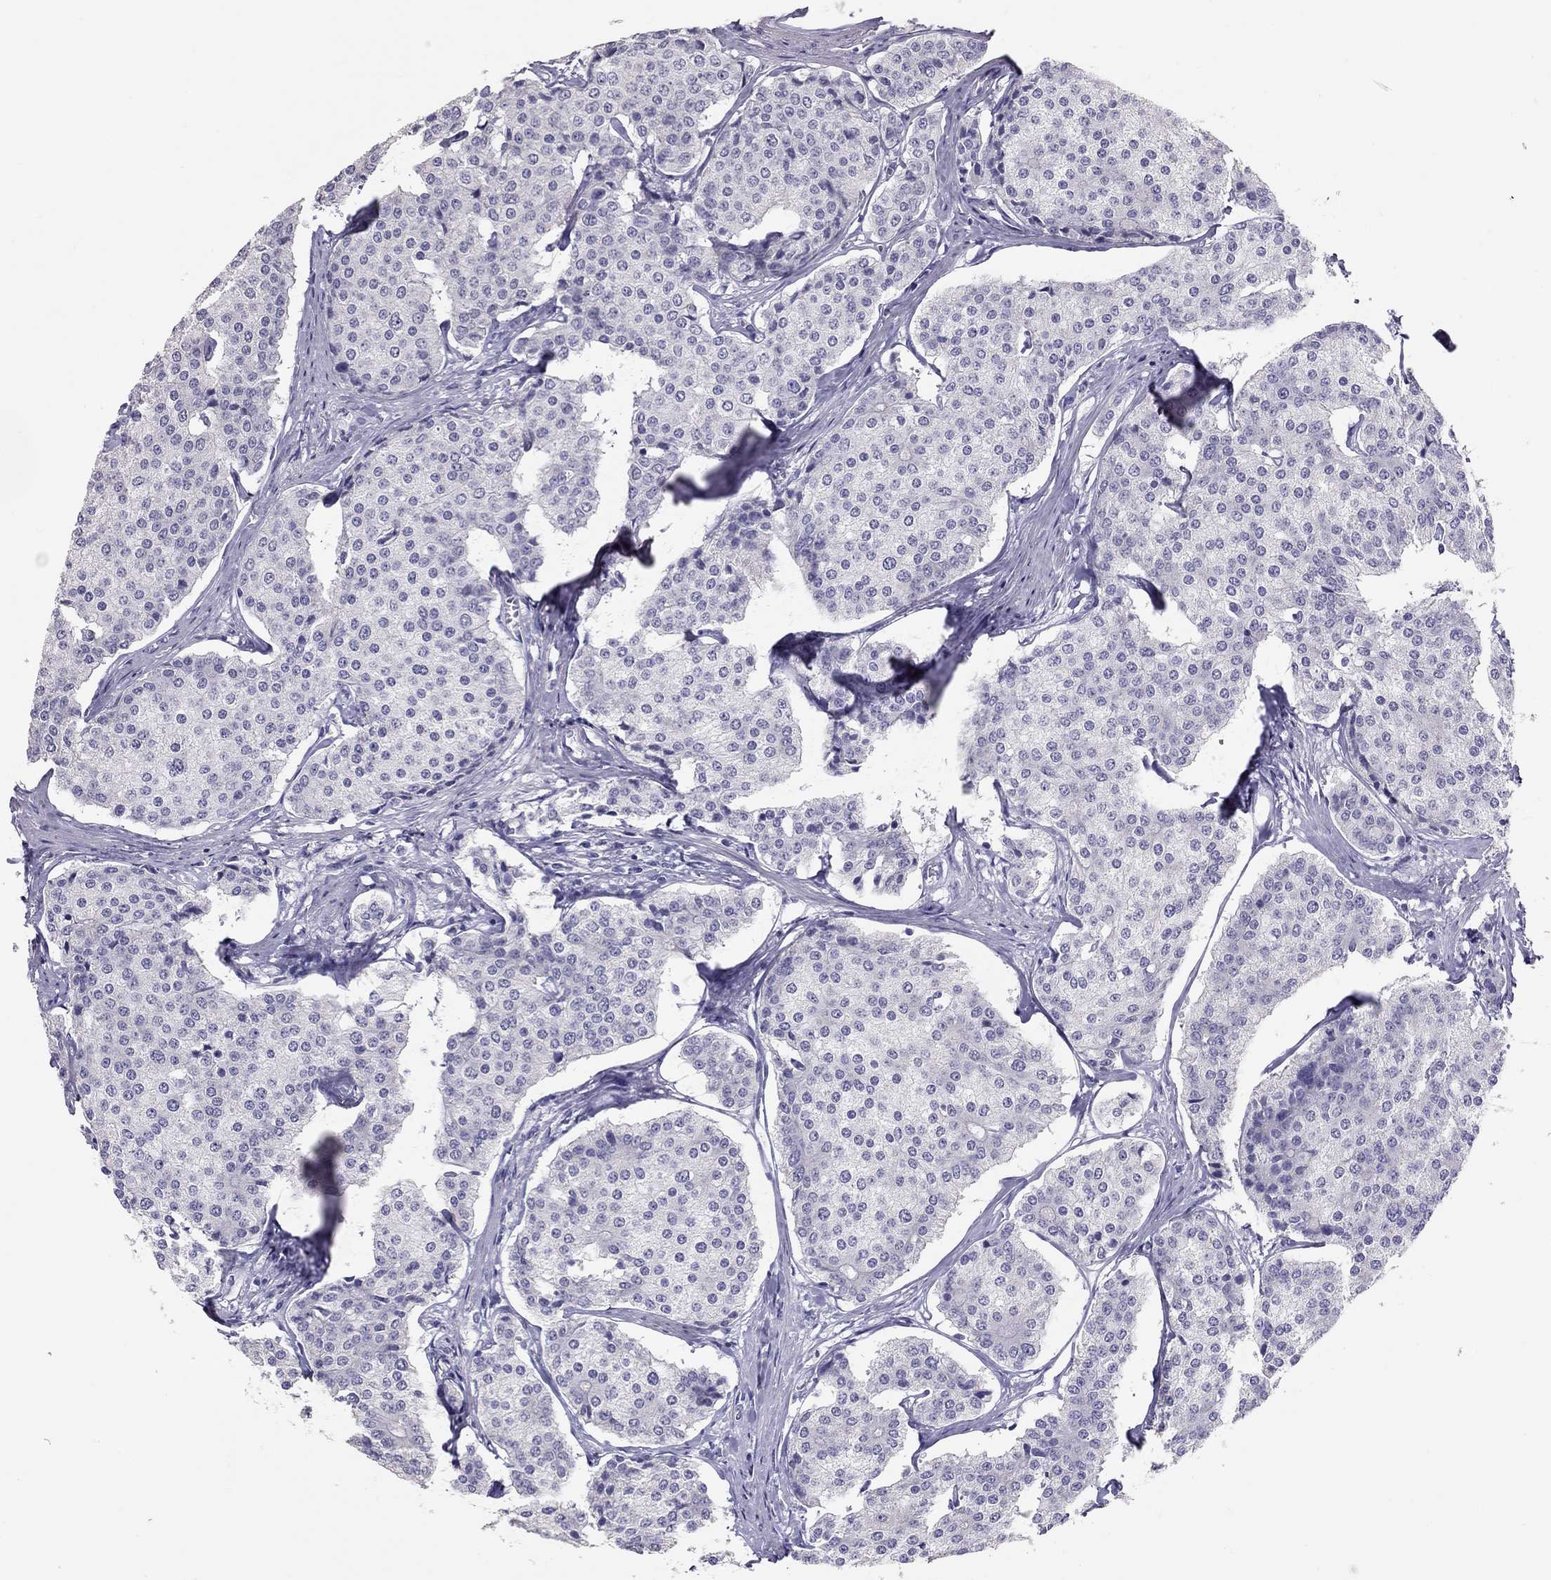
{"staining": {"intensity": "negative", "quantity": "none", "location": "none"}, "tissue": "carcinoid", "cell_type": "Tumor cells", "image_type": "cancer", "snomed": [{"axis": "morphology", "description": "Carcinoid, malignant, NOS"}, {"axis": "topography", "description": "Small intestine"}], "caption": "Immunohistochemical staining of human malignant carcinoid shows no significant positivity in tumor cells. (Brightfield microscopy of DAB immunohistochemistry at high magnification).", "gene": "PSMB11", "patient": {"sex": "female", "age": 65}}